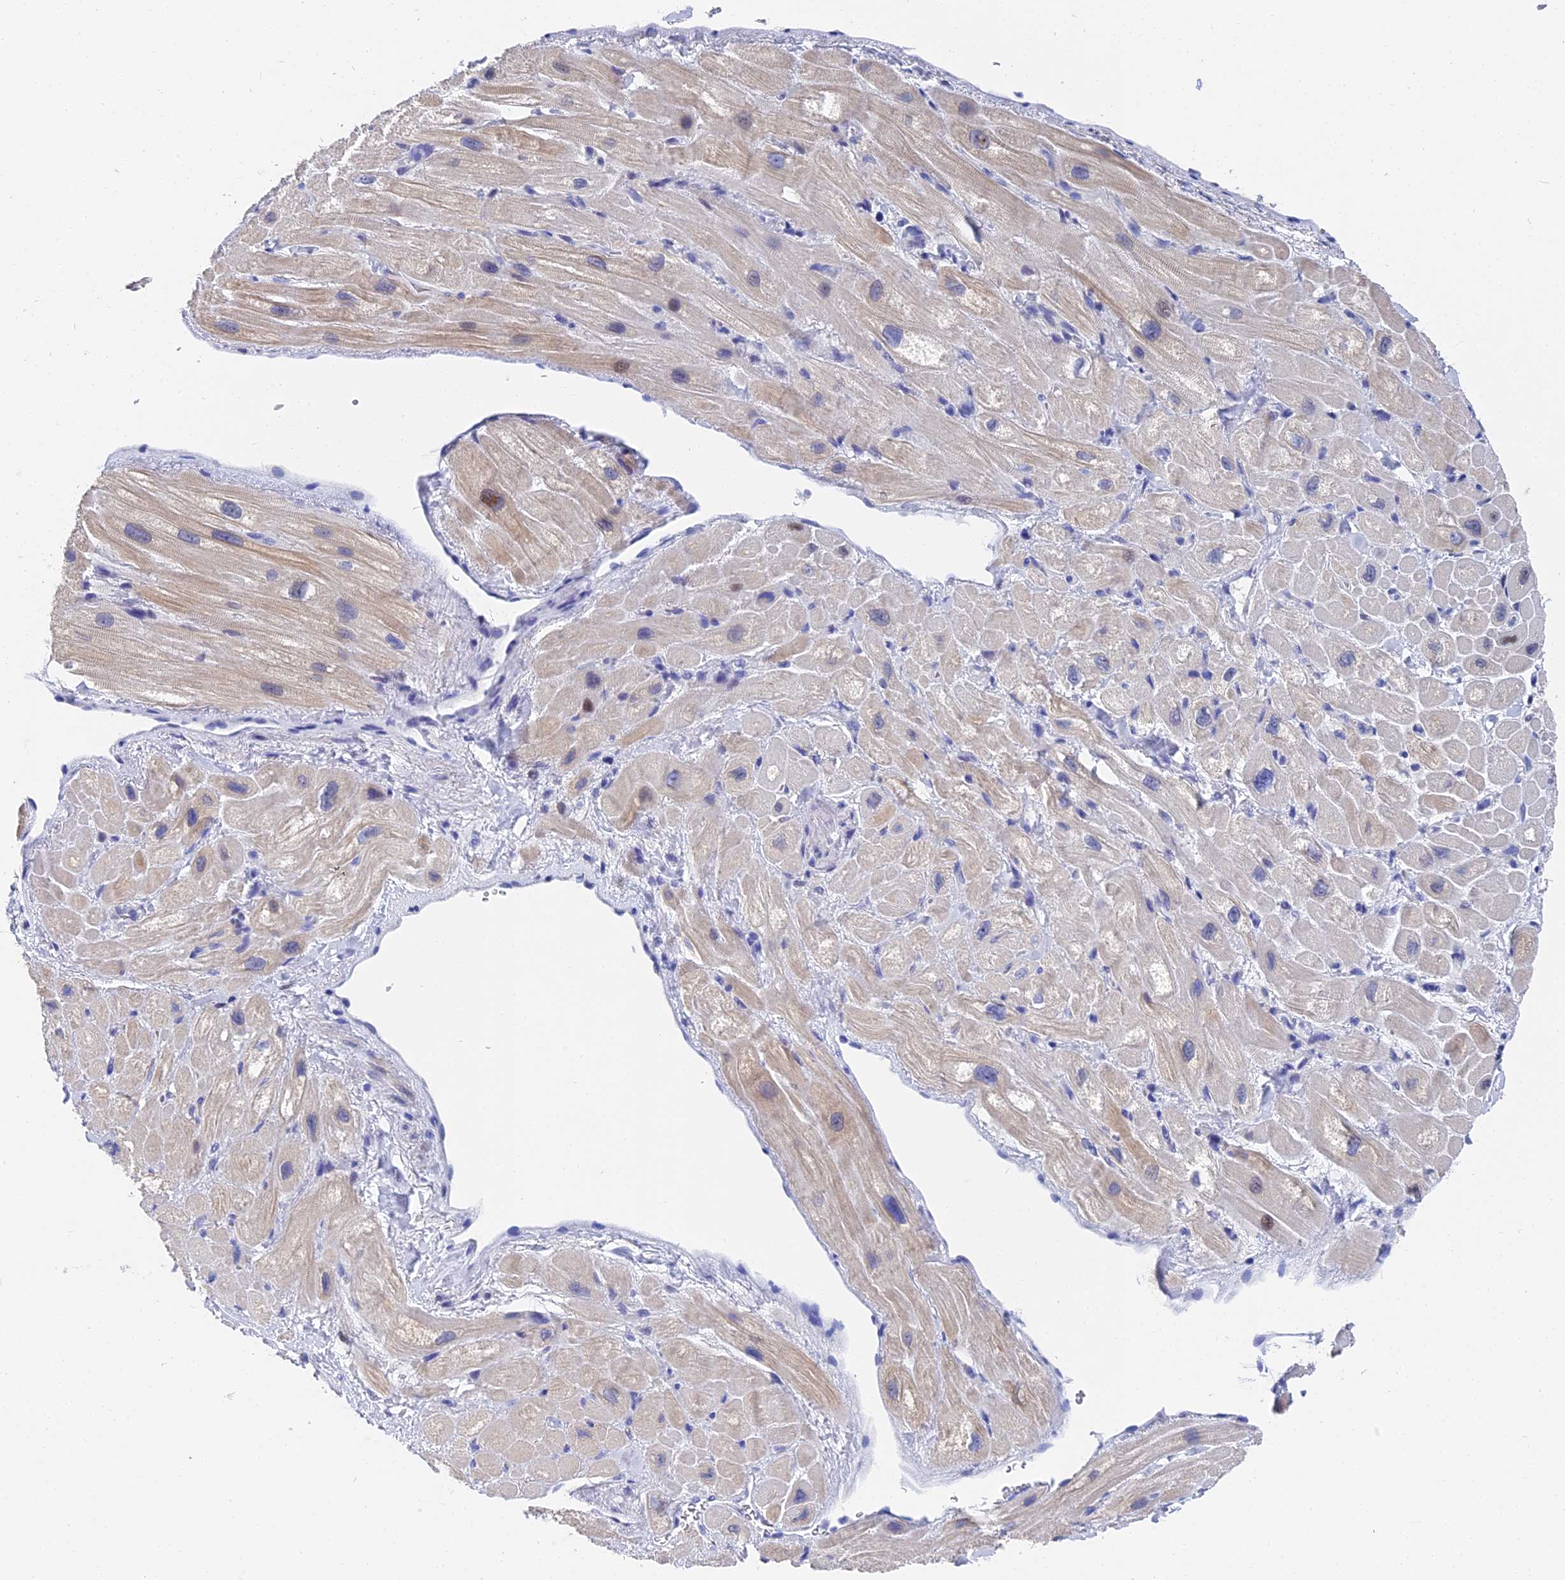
{"staining": {"intensity": "weak", "quantity": "<25%", "location": "cytoplasmic/membranous"}, "tissue": "heart muscle", "cell_type": "Cardiomyocytes", "image_type": "normal", "snomed": [{"axis": "morphology", "description": "Normal tissue, NOS"}, {"axis": "topography", "description": "Heart"}], "caption": "Immunohistochemical staining of unremarkable heart muscle reveals no significant expression in cardiomyocytes. Nuclei are stained in blue.", "gene": "VPS33B", "patient": {"sex": "male", "age": 65}}